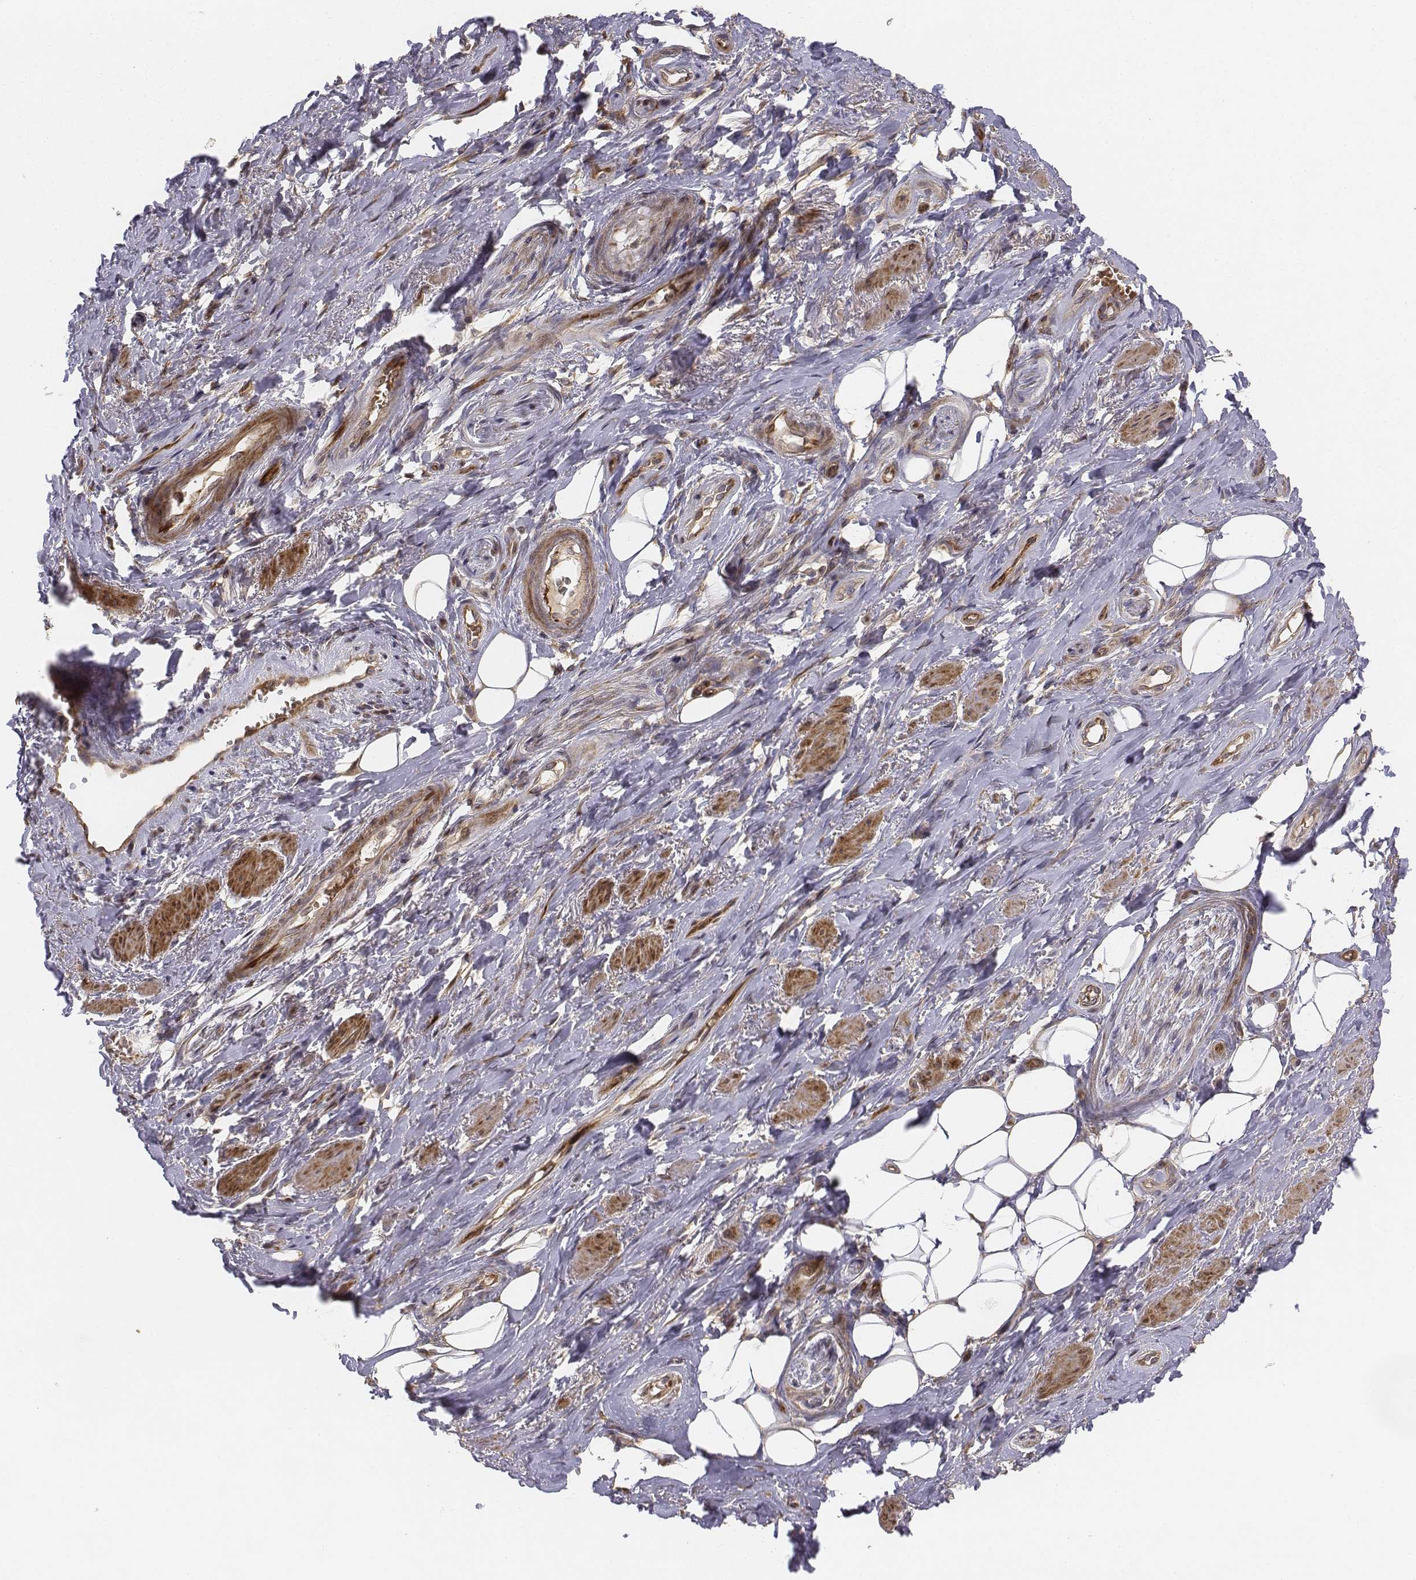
{"staining": {"intensity": "weak", "quantity": "<25%", "location": "cytoplasmic/membranous"}, "tissue": "adipose tissue", "cell_type": "Adipocytes", "image_type": "normal", "snomed": [{"axis": "morphology", "description": "Normal tissue, NOS"}, {"axis": "topography", "description": "Anal"}, {"axis": "topography", "description": "Peripheral nerve tissue"}], "caption": "An IHC photomicrograph of normal adipose tissue is shown. There is no staining in adipocytes of adipose tissue.", "gene": "FBXO21", "patient": {"sex": "male", "age": 53}}